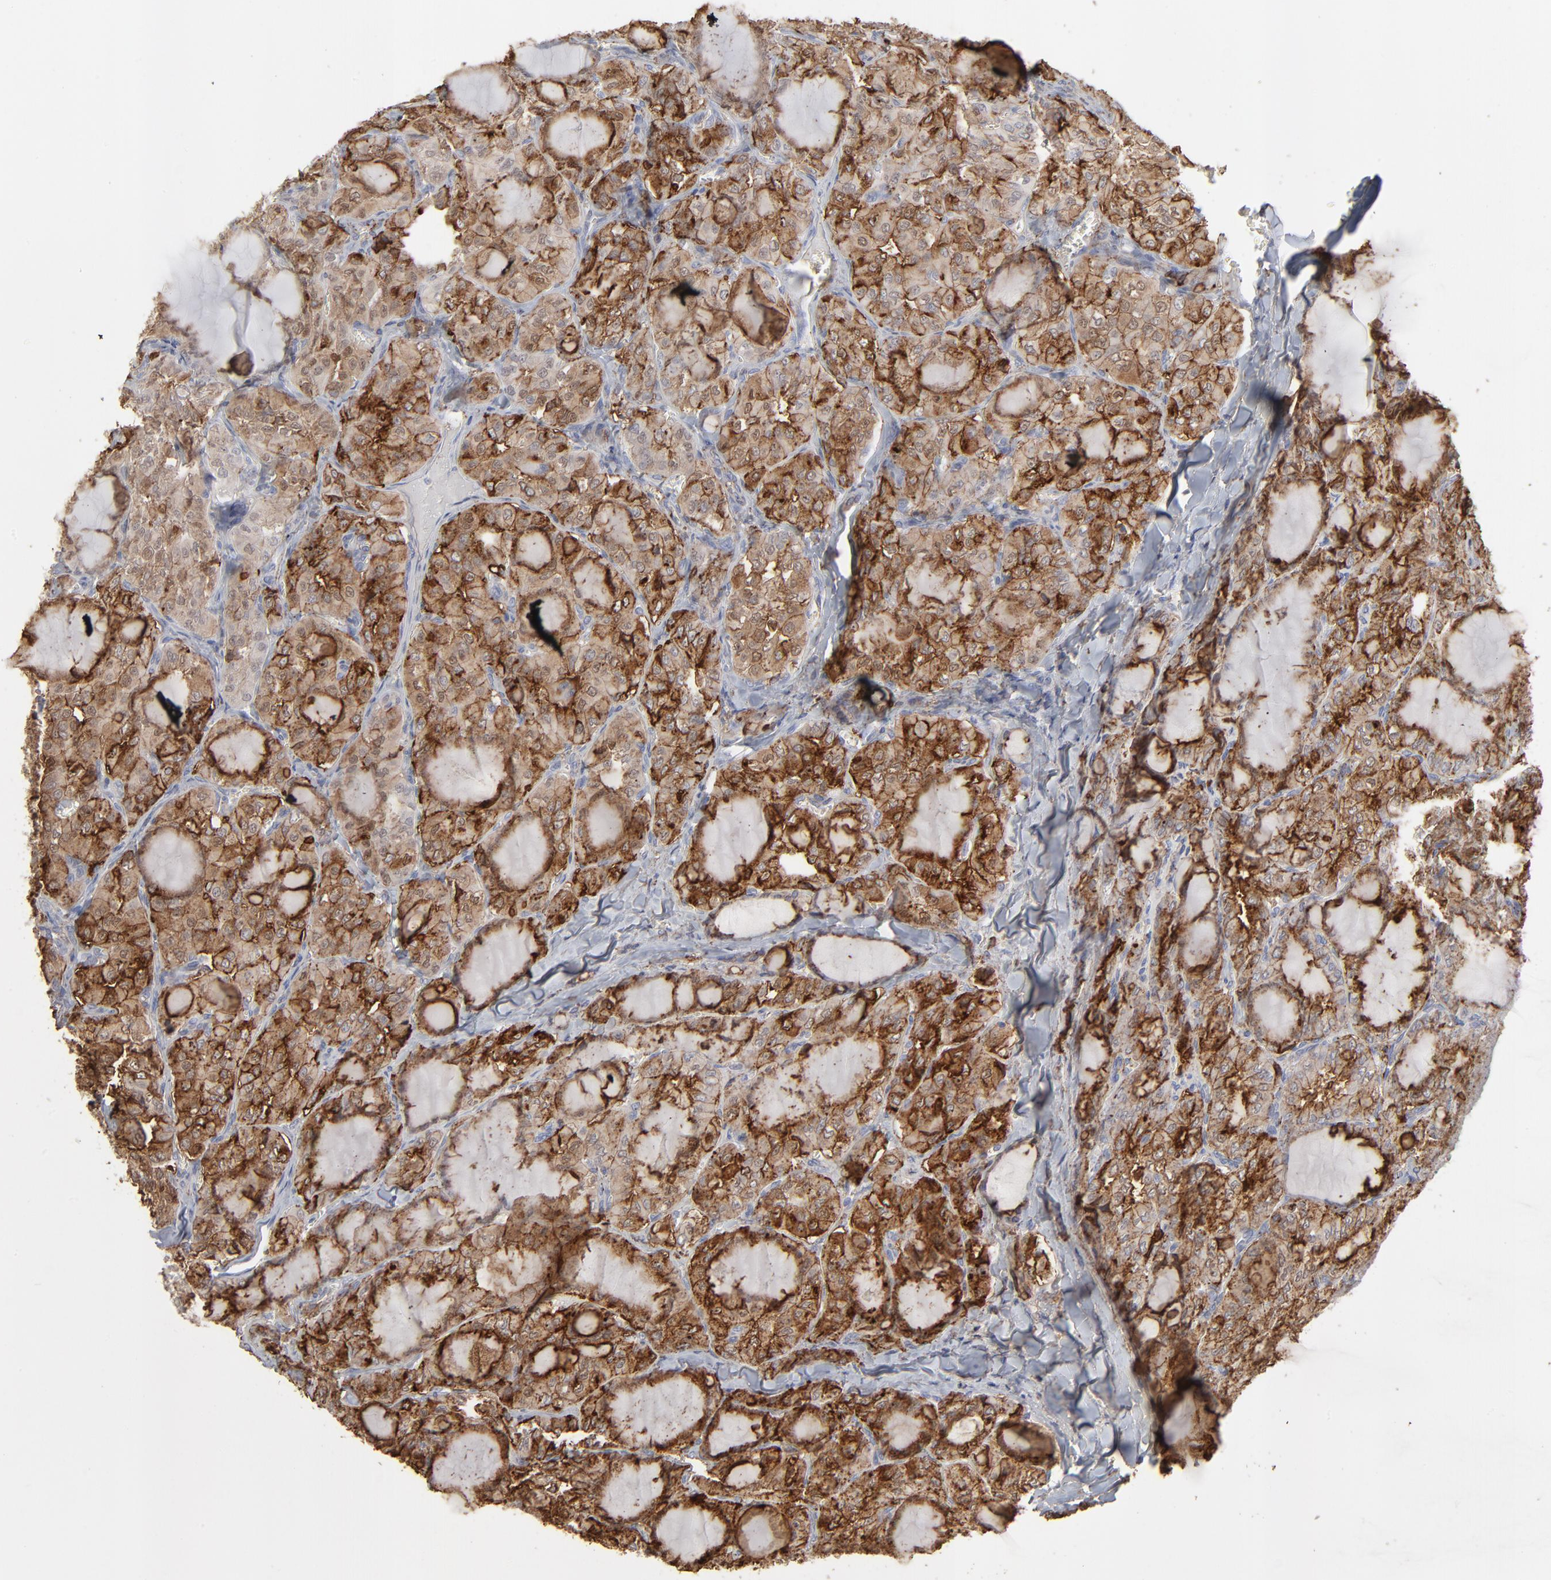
{"staining": {"intensity": "moderate", "quantity": ">75%", "location": "cytoplasmic/membranous"}, "tissue": "thyroid cancer", "cell_type": "Tumor cells", "image_type": "cancer", "snomed": [{"axis": "morphology", "description": "Papillary adenocarcinoma, NOS"}, {"axis": "topography", "description": "Thyroid gland"}], "caption": "Protein expression analysis of thyroid papillary adenocarcinoma reveals moderate cytoplasmic/membranous staining in approximately >75% of tumor cells. Nuclei are stained in blue.", "gene": "ANXA5", "patient": {"sex": "male", "age": 20}}